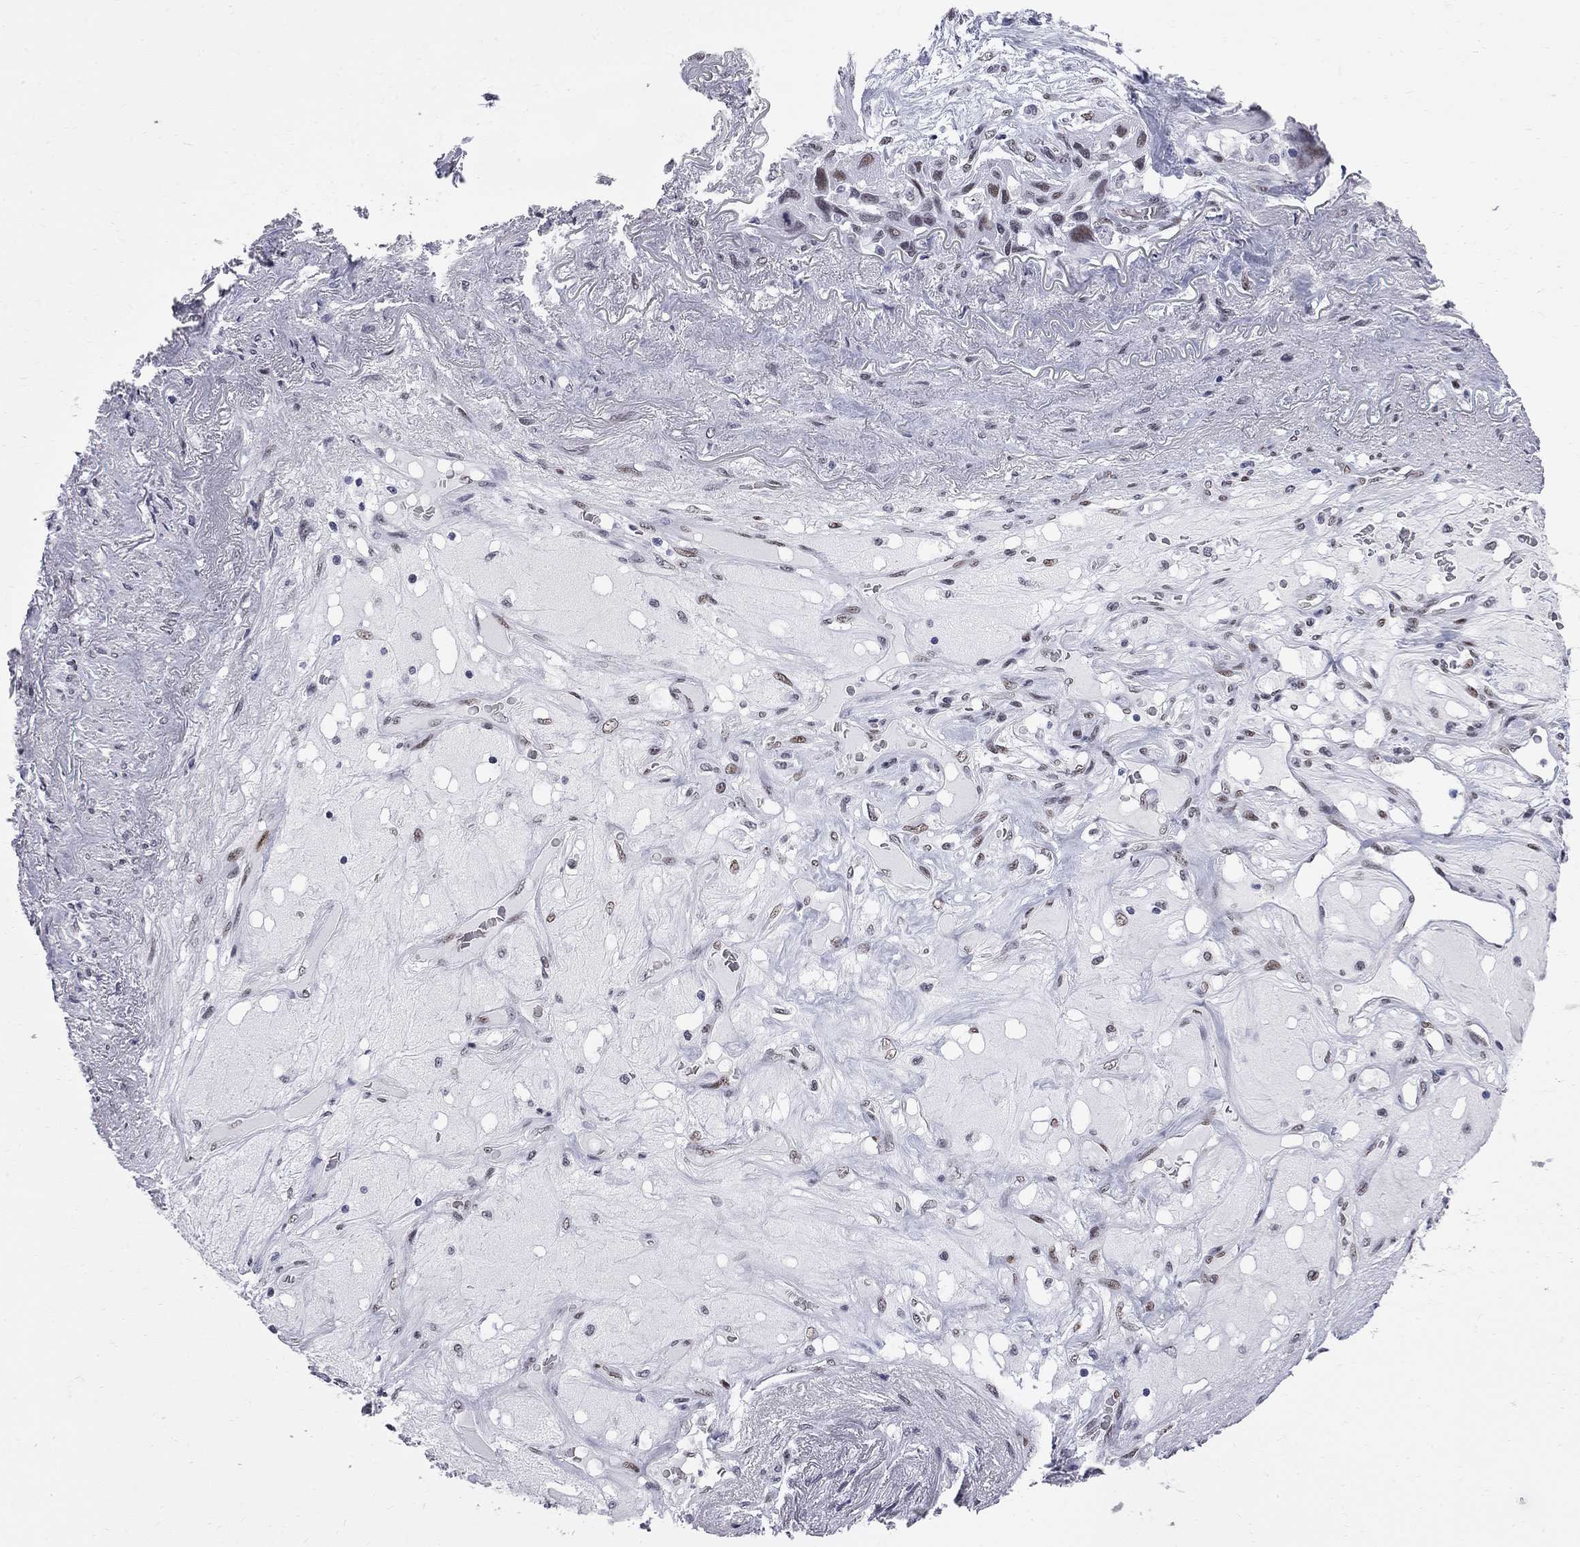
{"staining": {"intensity": "moderate", "quantity": "<25%", "location": "nuclear"}, "tissue": "lung cancer", "cell_type": "Tumor cells", "image_type": "cancer", "snomed": [{"axis": "morphology", "description": "Squamous cell carcinoma, NOS"}, {"axis": "topography", "description": "Lung"}], "caption": "Immunohistochemical staining of human lung cancer shows low levels of moderate nuclear protein expression in about <25% of tumor cells.", "gene": "ZBTB47", "patient": {"sex": "female", "age": 70}}